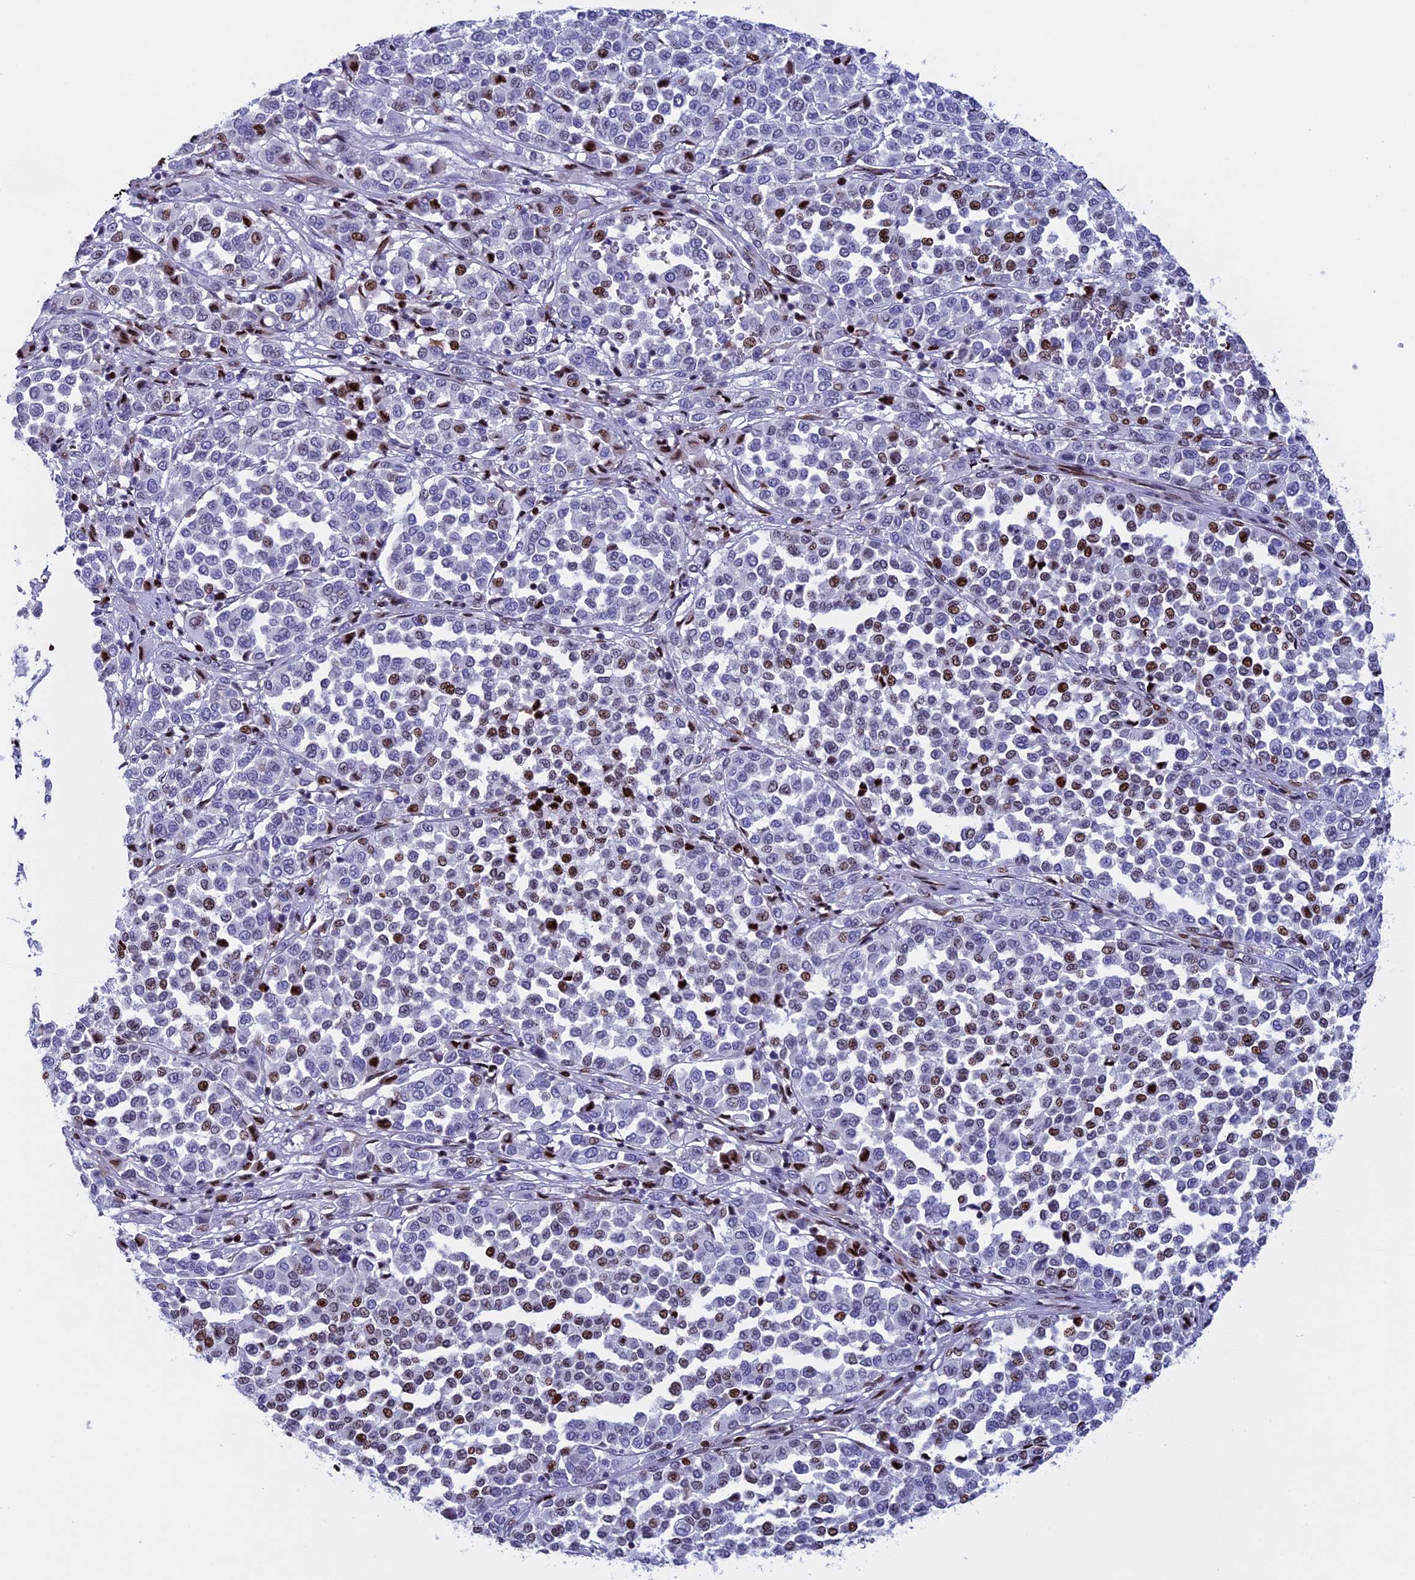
{"staining": {"intensity": "strong", "quantity": "<25%", "location": "nuclear"}, "tissue": "melanoma", "cell_type": "Tumor cells", "image_type": "cancer", "snomed": [{"axis": "morphology", "description": "Malignant melanoma, Metastatic site"}, {"axis": "topography", "description": "Pancreas"}], "caption": "Immunohistochemical staining of melanoma demonstrates strong nuclear protein staining in approximately <25% of tumor cells.", "gene": "BTBD3", "patient": {"sex": "female", "age": 30}}